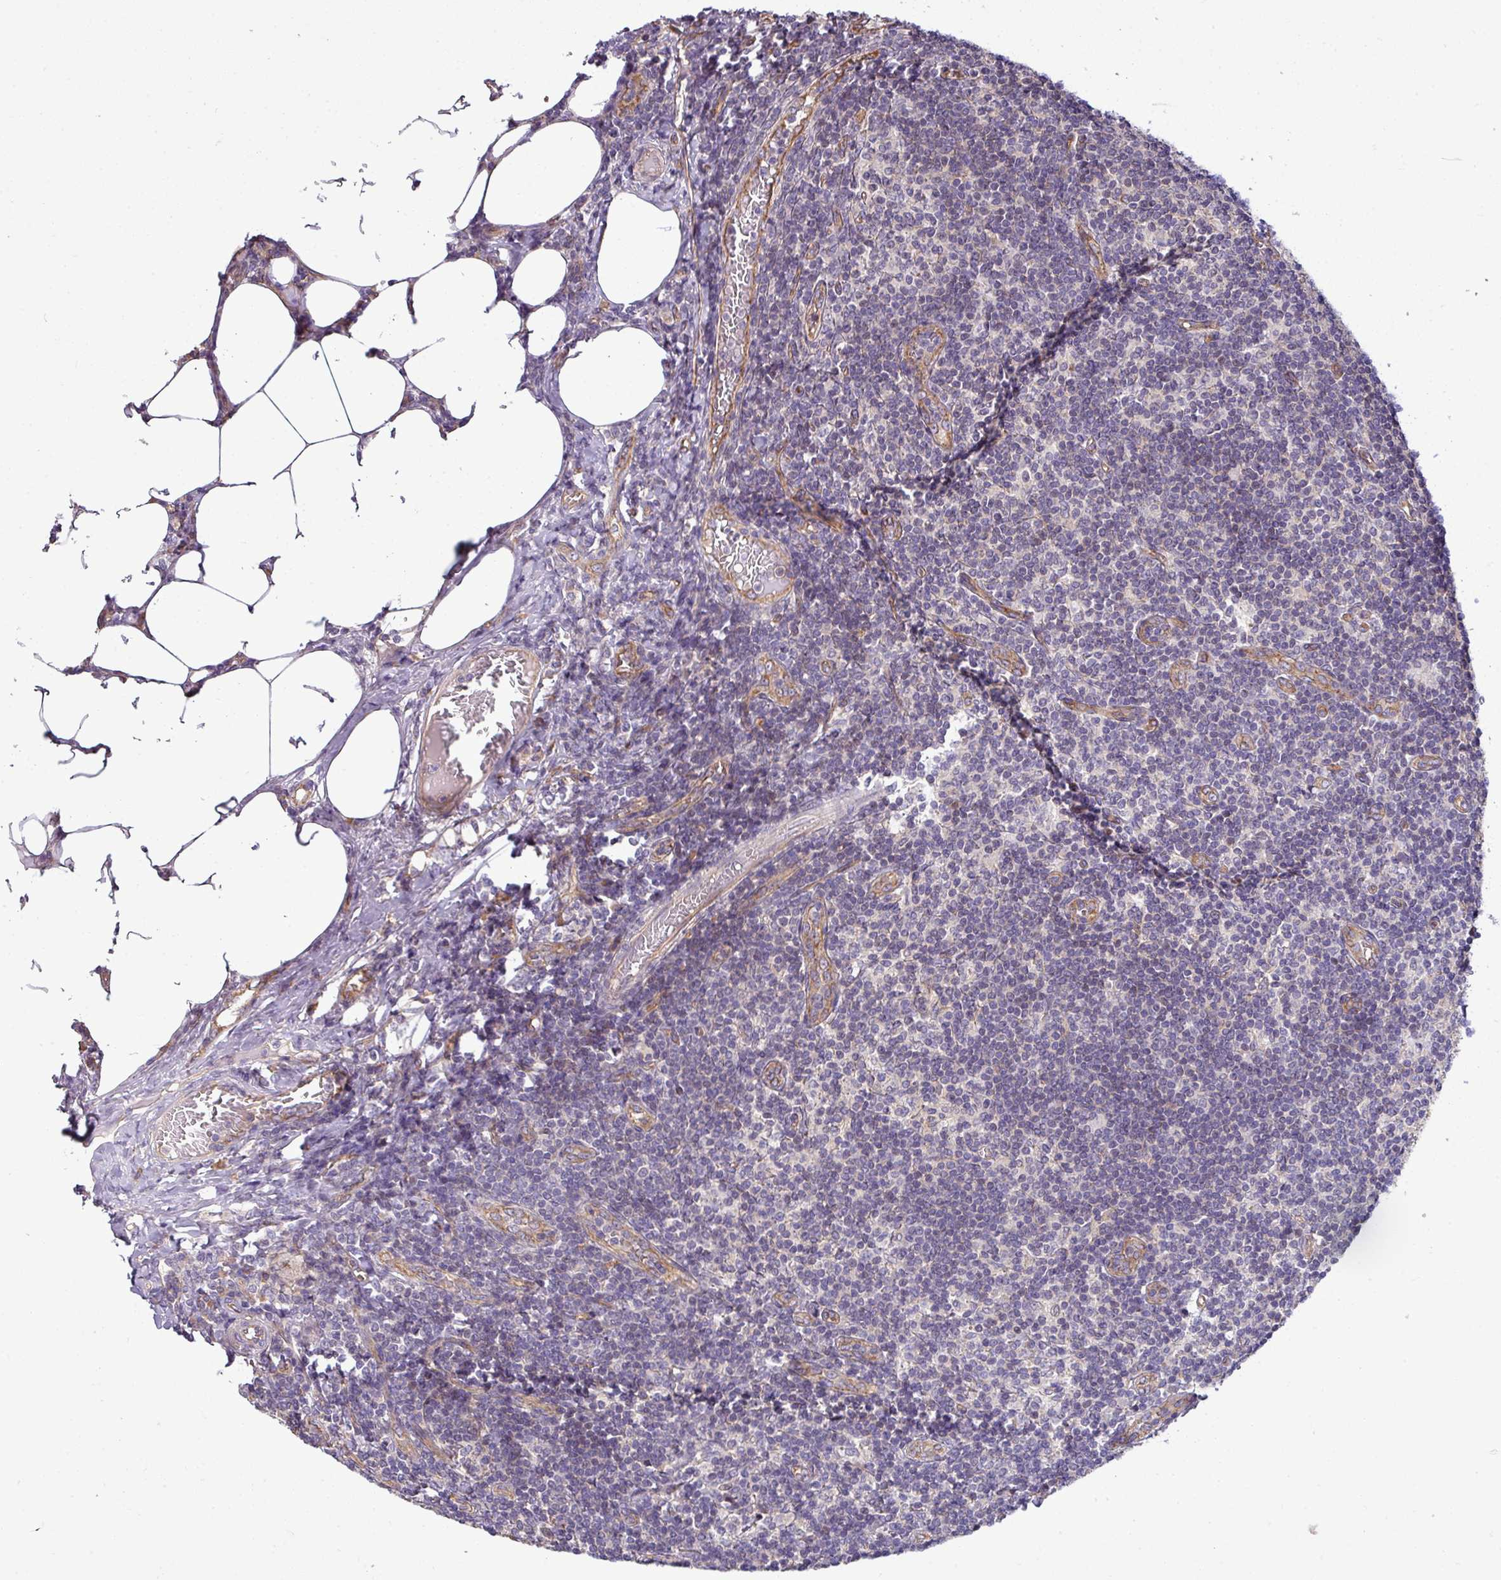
{"staining": {"intensity": "moderate", "quantity": "<25%", "location": "cytoplasmic/membranous"}, "tissue": "lymph node", "cell_type": "Germinal center cells", "image_type": "normal", "snomed": [{"axis": "morphology", "description": "Normal tissue, NOS"}, {"axis": "topography", "description": "Lymph node"}], "caption": "Brown immunohistochemical staining in unremarkable human lymph node shows moderate cytoplasmic/membranous staining in approximately <25% of germinal center cells. The staining was performed using DAB, with brown indicating positive protein expression. Nuclei are stained blue with hematoxylin.", "gene": "TIMMDC1", "patient": {"sex": "female", "age": 59}}